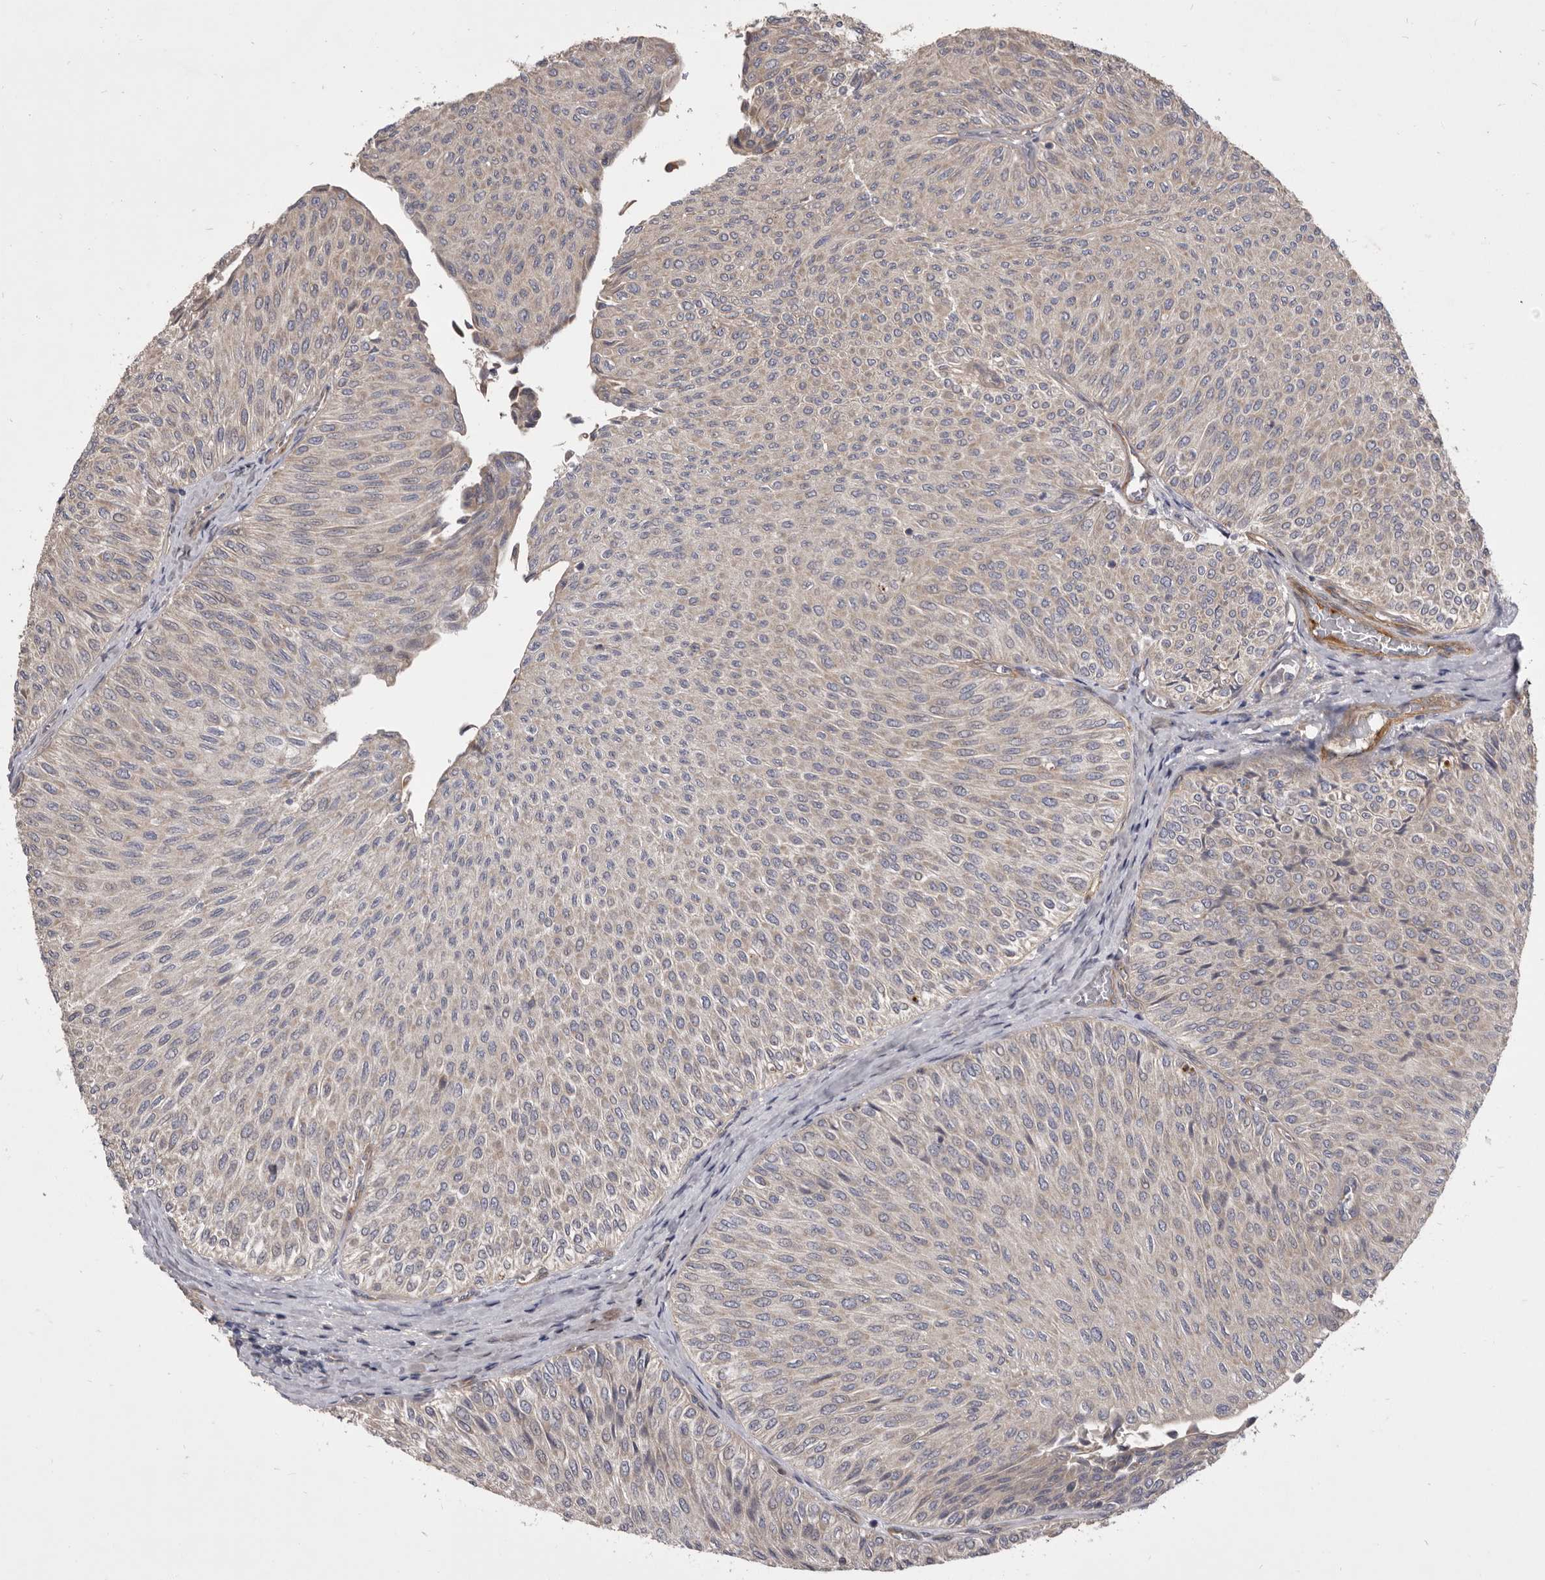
{"staining": {"intensity": "negative", "quantity": "none", "location": "none"}, "tissue": "urothelial cancer", "cell_type": "Tumor cells", "image_type": "cancer", "snomed": [{"axis": "morphology", "description": "Urothelial carcinoma, Low grade"}, {"axis": "topography", "description": "Urinary bladder"}], "caption": "Human urothelial cancer stained for a protein using IHC displays no positivity in tumor cells.", "gene": "VPS45", "patient": {"sex": "male", "age": 78}}